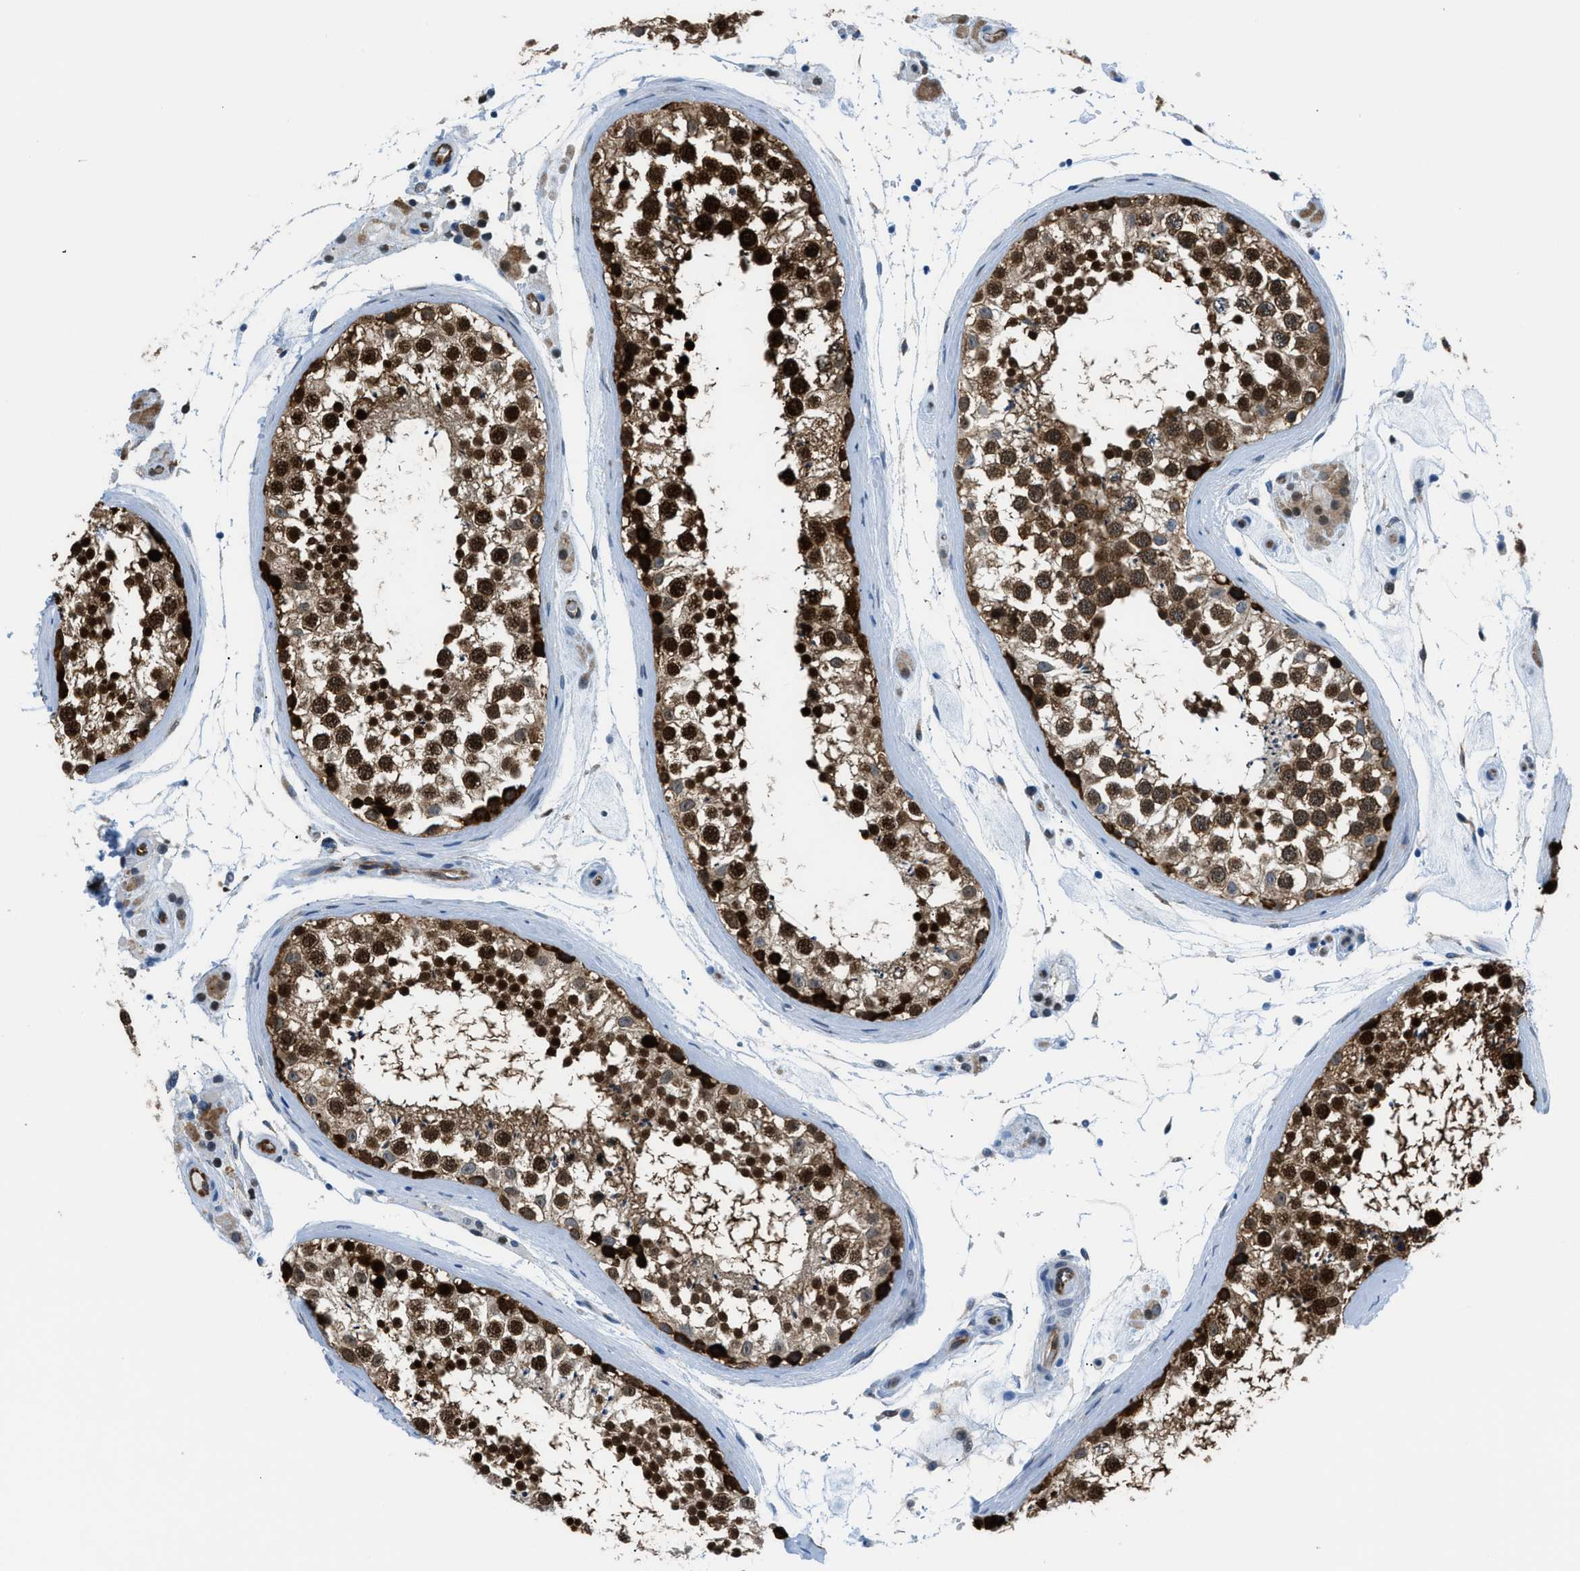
{"staining": {"intensity": "strong", "quantity": ">75%", "location": "cytoplasmic/membranous,nuclear"}, "tissue": "testis", "cell_type": "Cells in seminiferous ducts", "image_type": "normal", "snomed": [{"axis": "morphology", "description": "Normal tissue, NOS"}, {"axis": "topography", "description": "Testis"}], "caption": "Protein expression analysis of unremarkable testis displays strong cytoplasmic/membranous,nuclear staining in about >75% of cells in seminiferous ducts.", "gene": "YWHAE", "patient": {"sex": "male", "age": 46}}